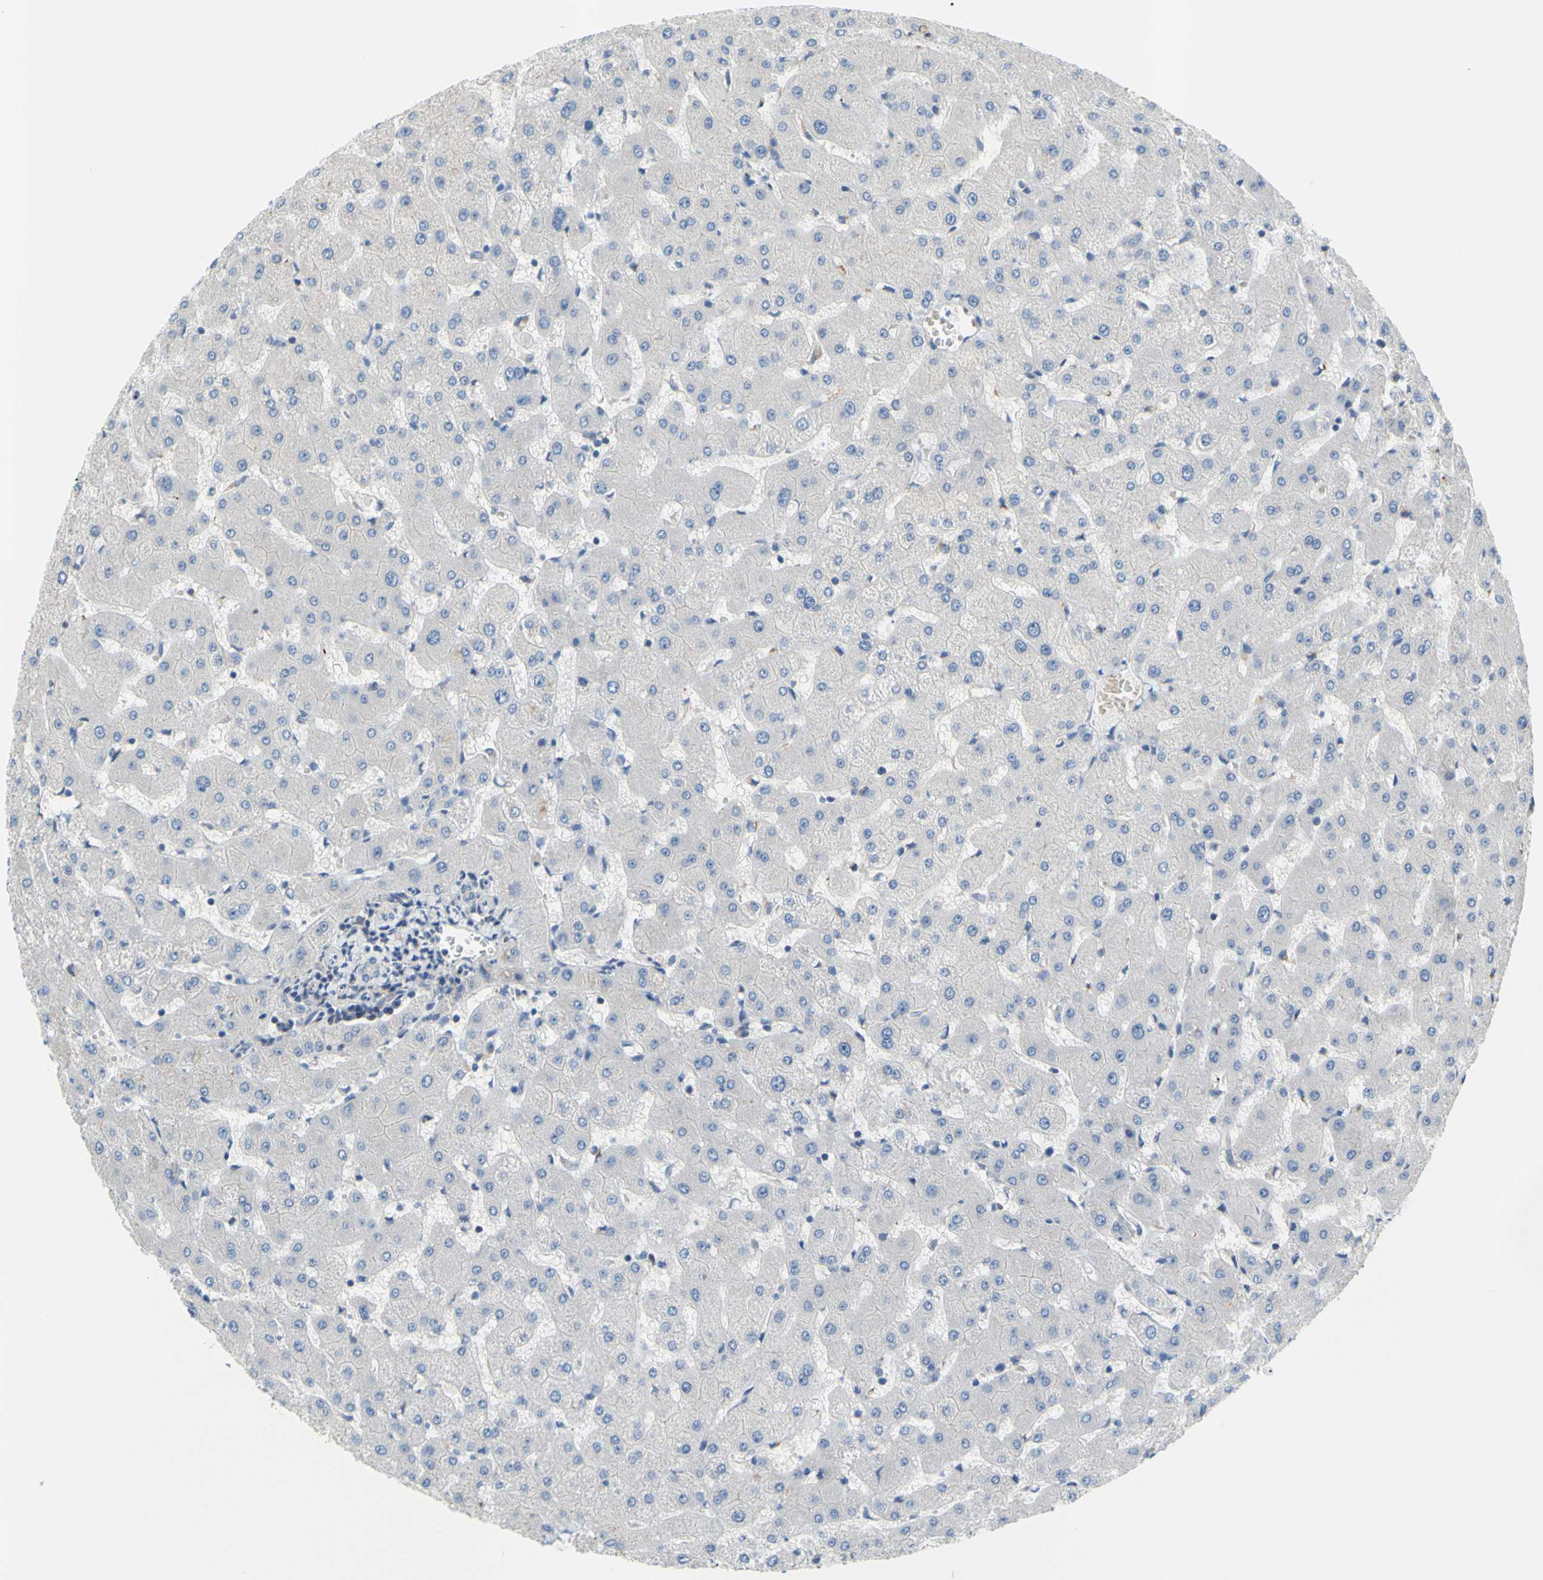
{"staining": {"intensity": "negative", "quantity": "none", "location": "none"}, "tissue": "liver", "cell_type": "Cholangiocytes", "image_type": "normal", "snomed": [{"axis": "morphology", "description": "Normal tissue, NOS"}, {"axis": "topography", "description": "Liver"}], "caption": "Cholangiocytes are negative for brown protein staining in unremarkable liver. (DAB (3,3'-diaminobenzidine) IHC, high magnification).", "gene": "TMEM59L", "patient": {"sex": "female", "age": 63}}